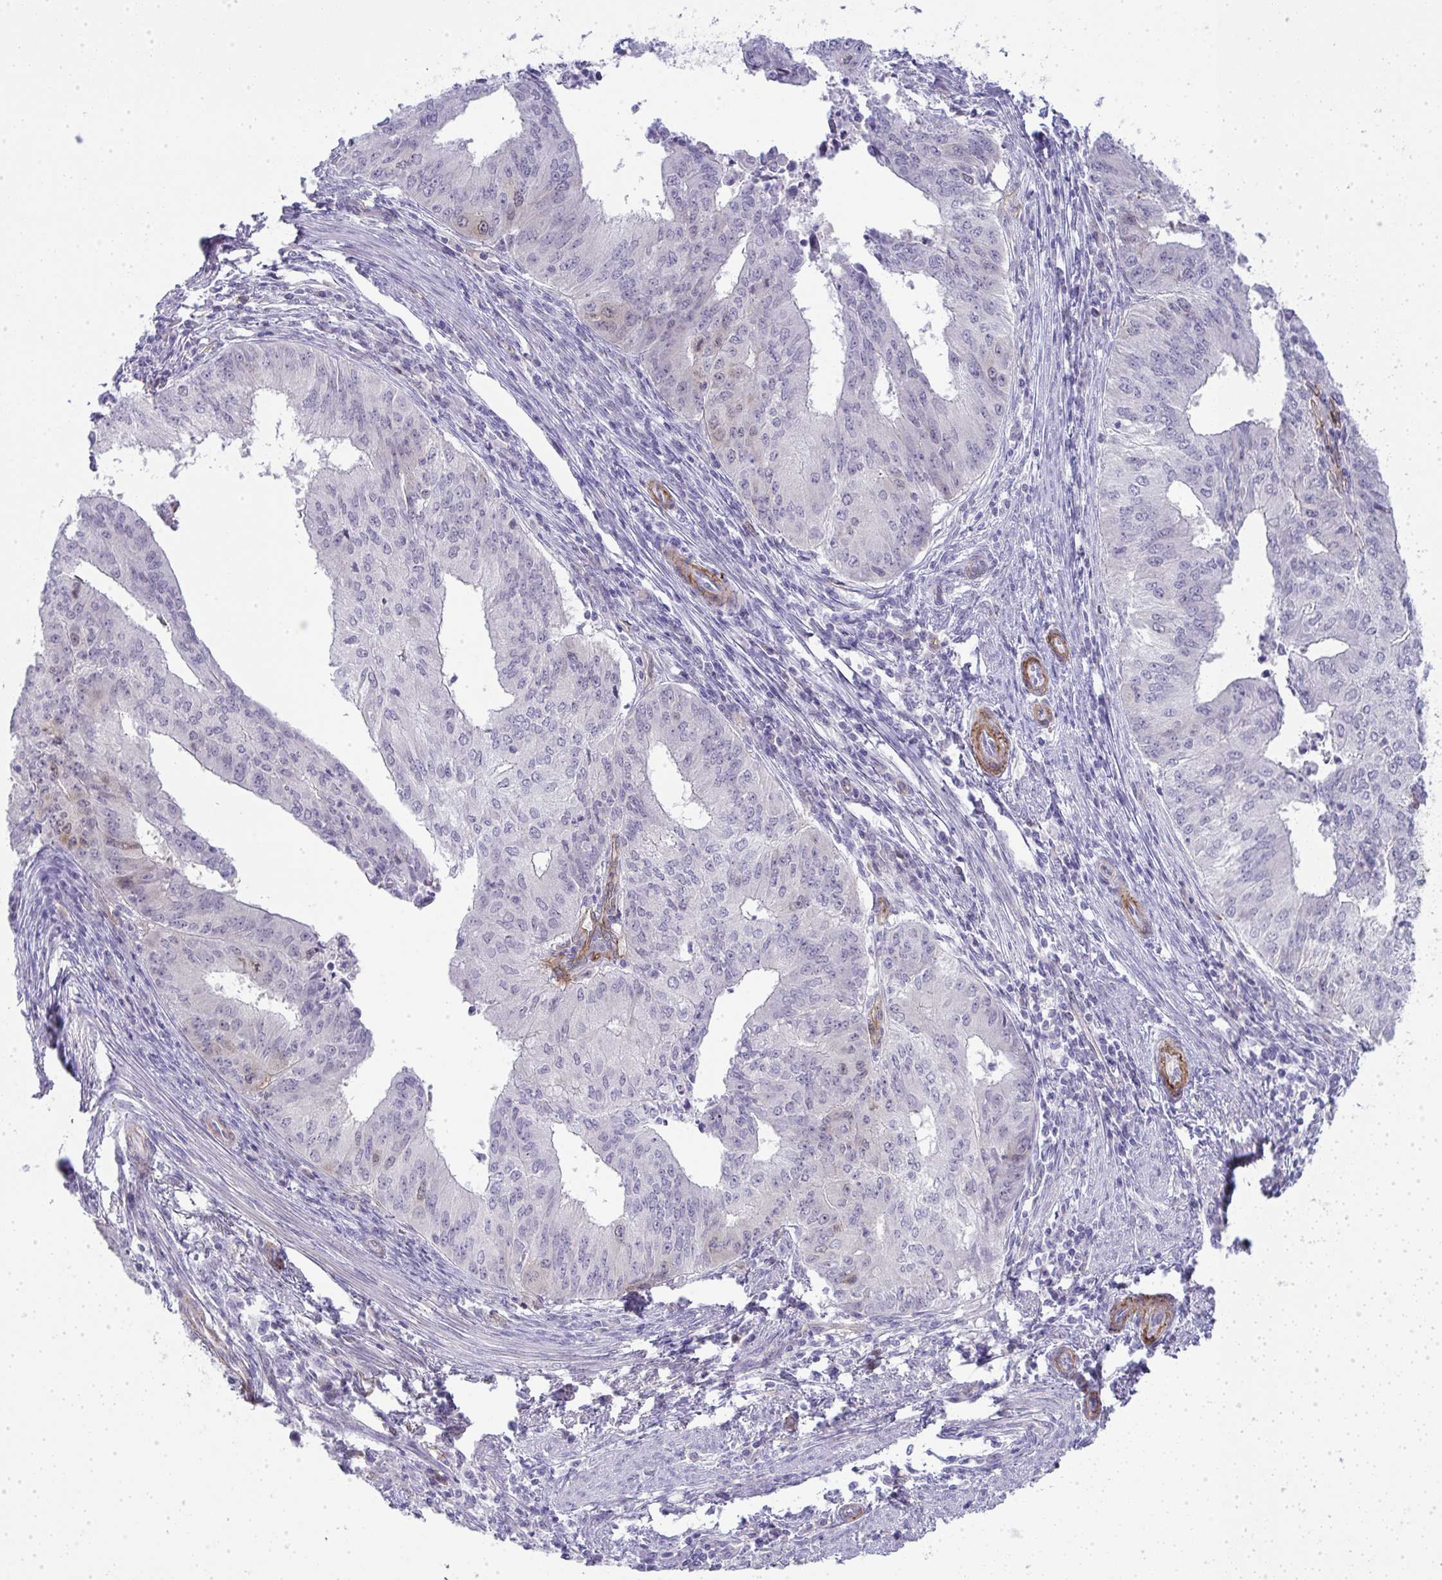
{"staining": {"intensity": "negative", "quantity": "none", "location": "none"}, "tissue": "endometrial cancer", "cell_type": "Tumor cells", "image_type": "cancer", "snomed": [{"axis": "morphology", "description": "Adenocarcinoma, NOS"}, {"axis": "topography", "description": "Endometrium"}], "caption": "Immunohistochemistry image of neoplastic tissue: human endometrial adenocarcinoma stained with DAB demonstrates no significant protein expression in tumor cells.", "gene": "UBE2S", "patient": {"sex": "female", "age": 50}}